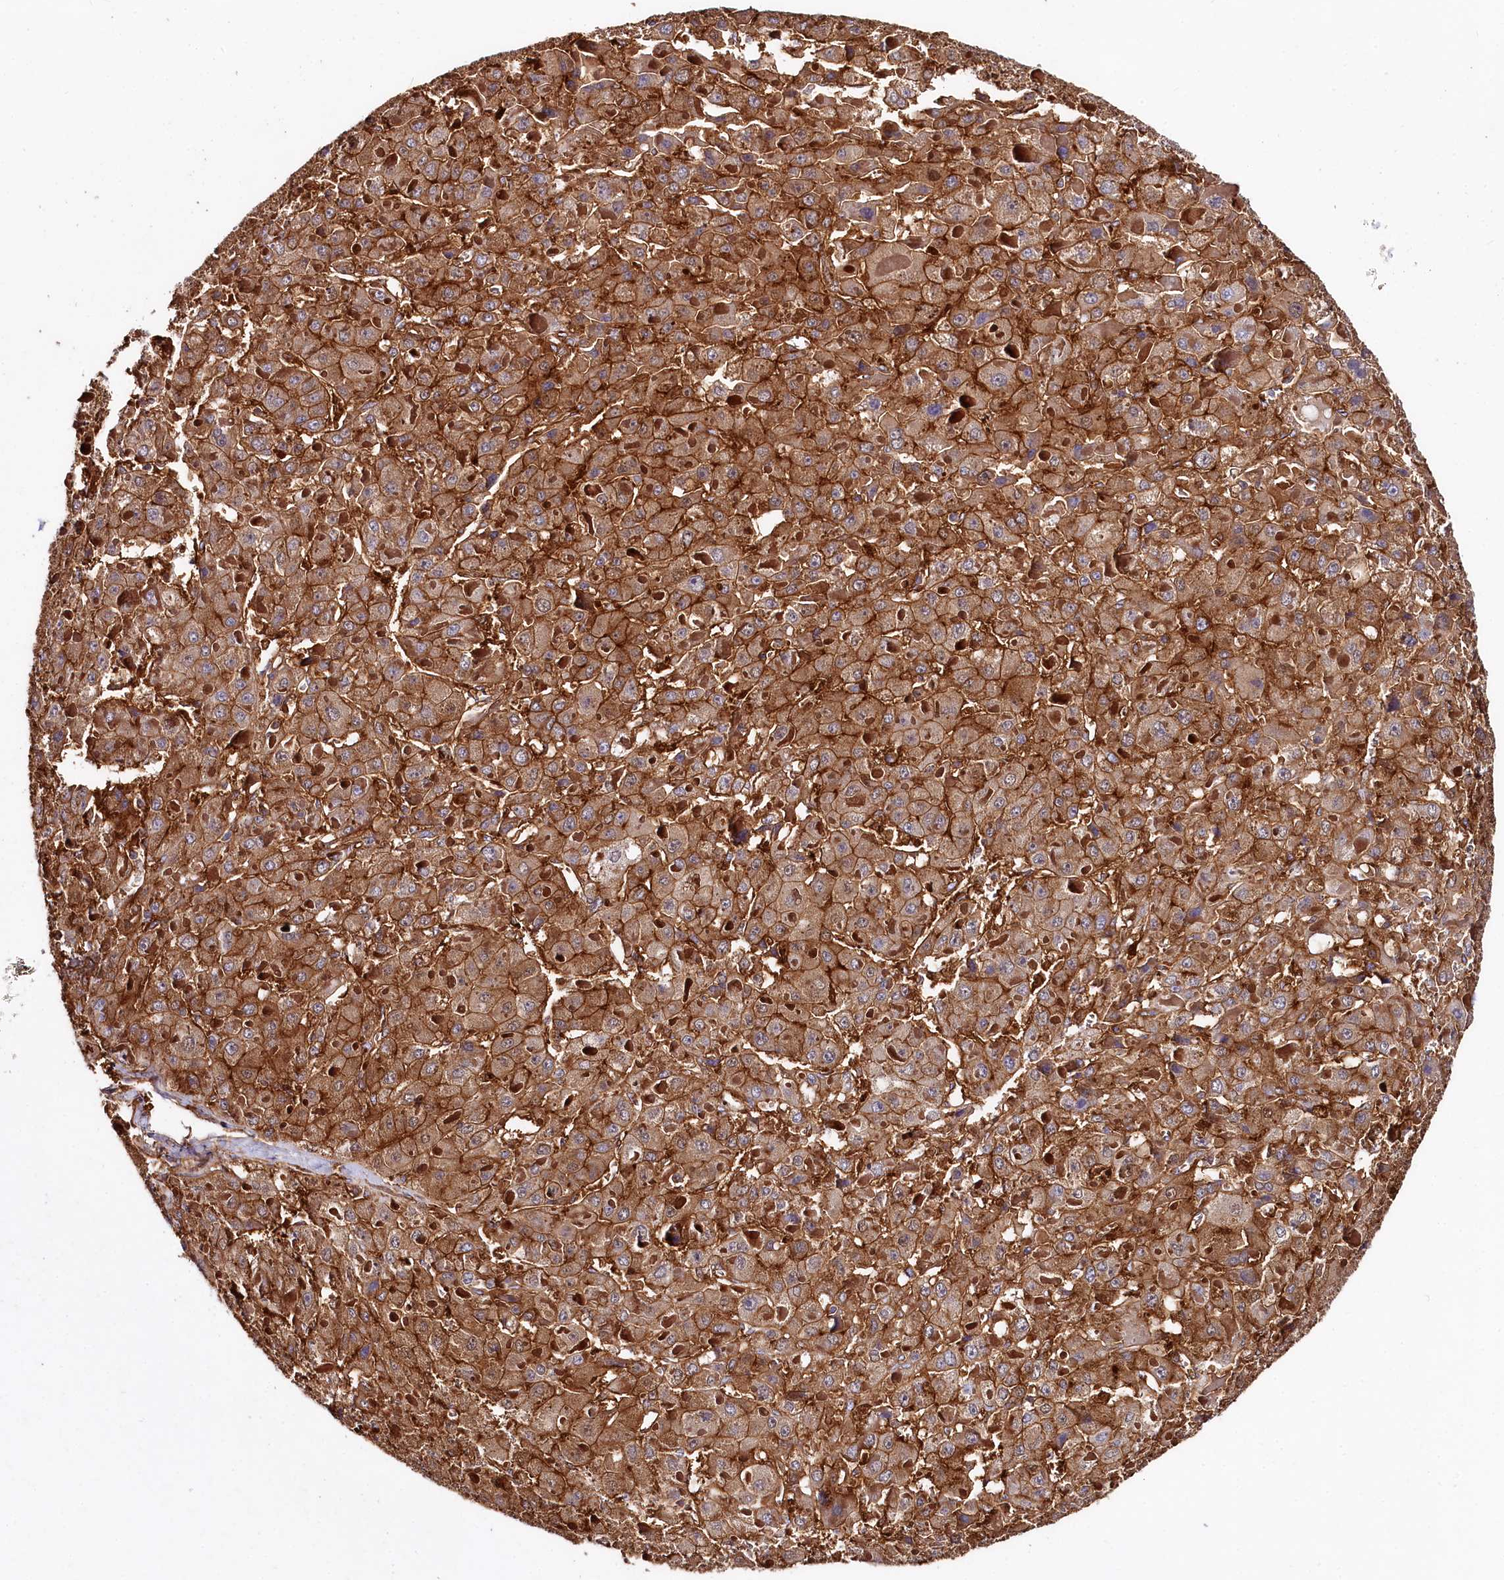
{"staining": {"intensity": "strong", "quantity": ">75%", "location": "cytoplasmic/membranous"}, "tissue": "liver cancer", "cell_type": "Tumor cells", "image_type": "cancer", "snomed": [{"axis": "morphology", "description": "Carcinoma, Hepatocellular, NOS"}, {"axis": "topography", "description": "Liver"}], "caption": "The histopathology image reveals a brown stain indicating the presence of a protein in the cytoplasmic/membranous of tumor cells in liver cancer (hepatocellular carcinoma). The staining was performed using DAB, with brown indicating positive protein expression. Nuclei are stained blue with hematoxylin.", "gene": "ANO6", "patient": {"sex": "female", "age": 73}}